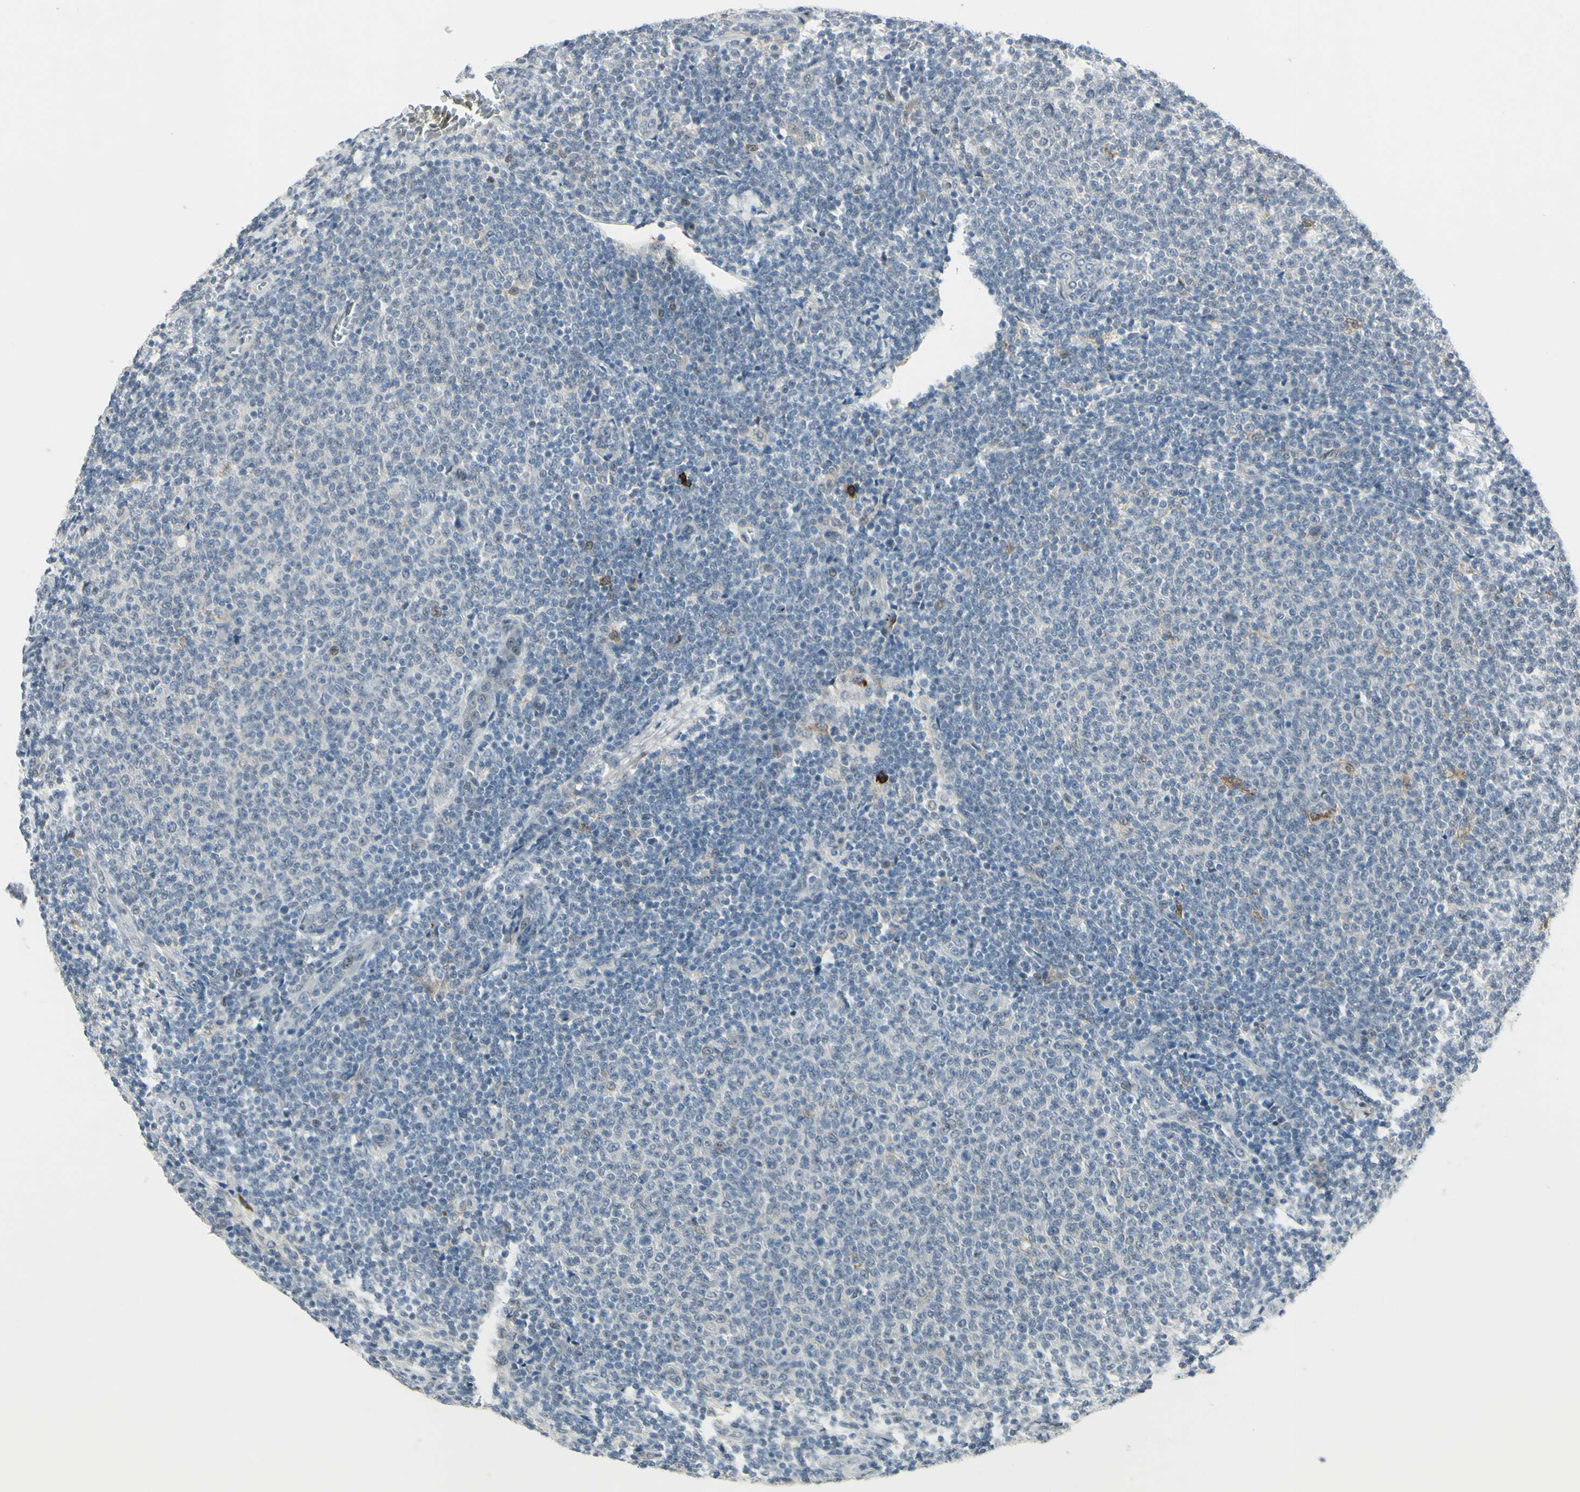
{"staining": {"intensity": "negative", "quantity": "none", "location": "none"}, "tissue": "lymphoma", "cell_type": "Tumor cells", "image_type": "cancer", "snomed": [{"axis": "morphology", "description": "Malignant lymphoma, non-Hodgkin's type, Low grade"}, {"axis": "topography", "description": "Lymph node"}], "caption": "Immunohistochemistry photomicrograph of human lymphoma stained for a protein (brown), which reveals no staining in tumor cells.", "gene": "ETNK1", "patient": {"sex": "male", "age": 66}}